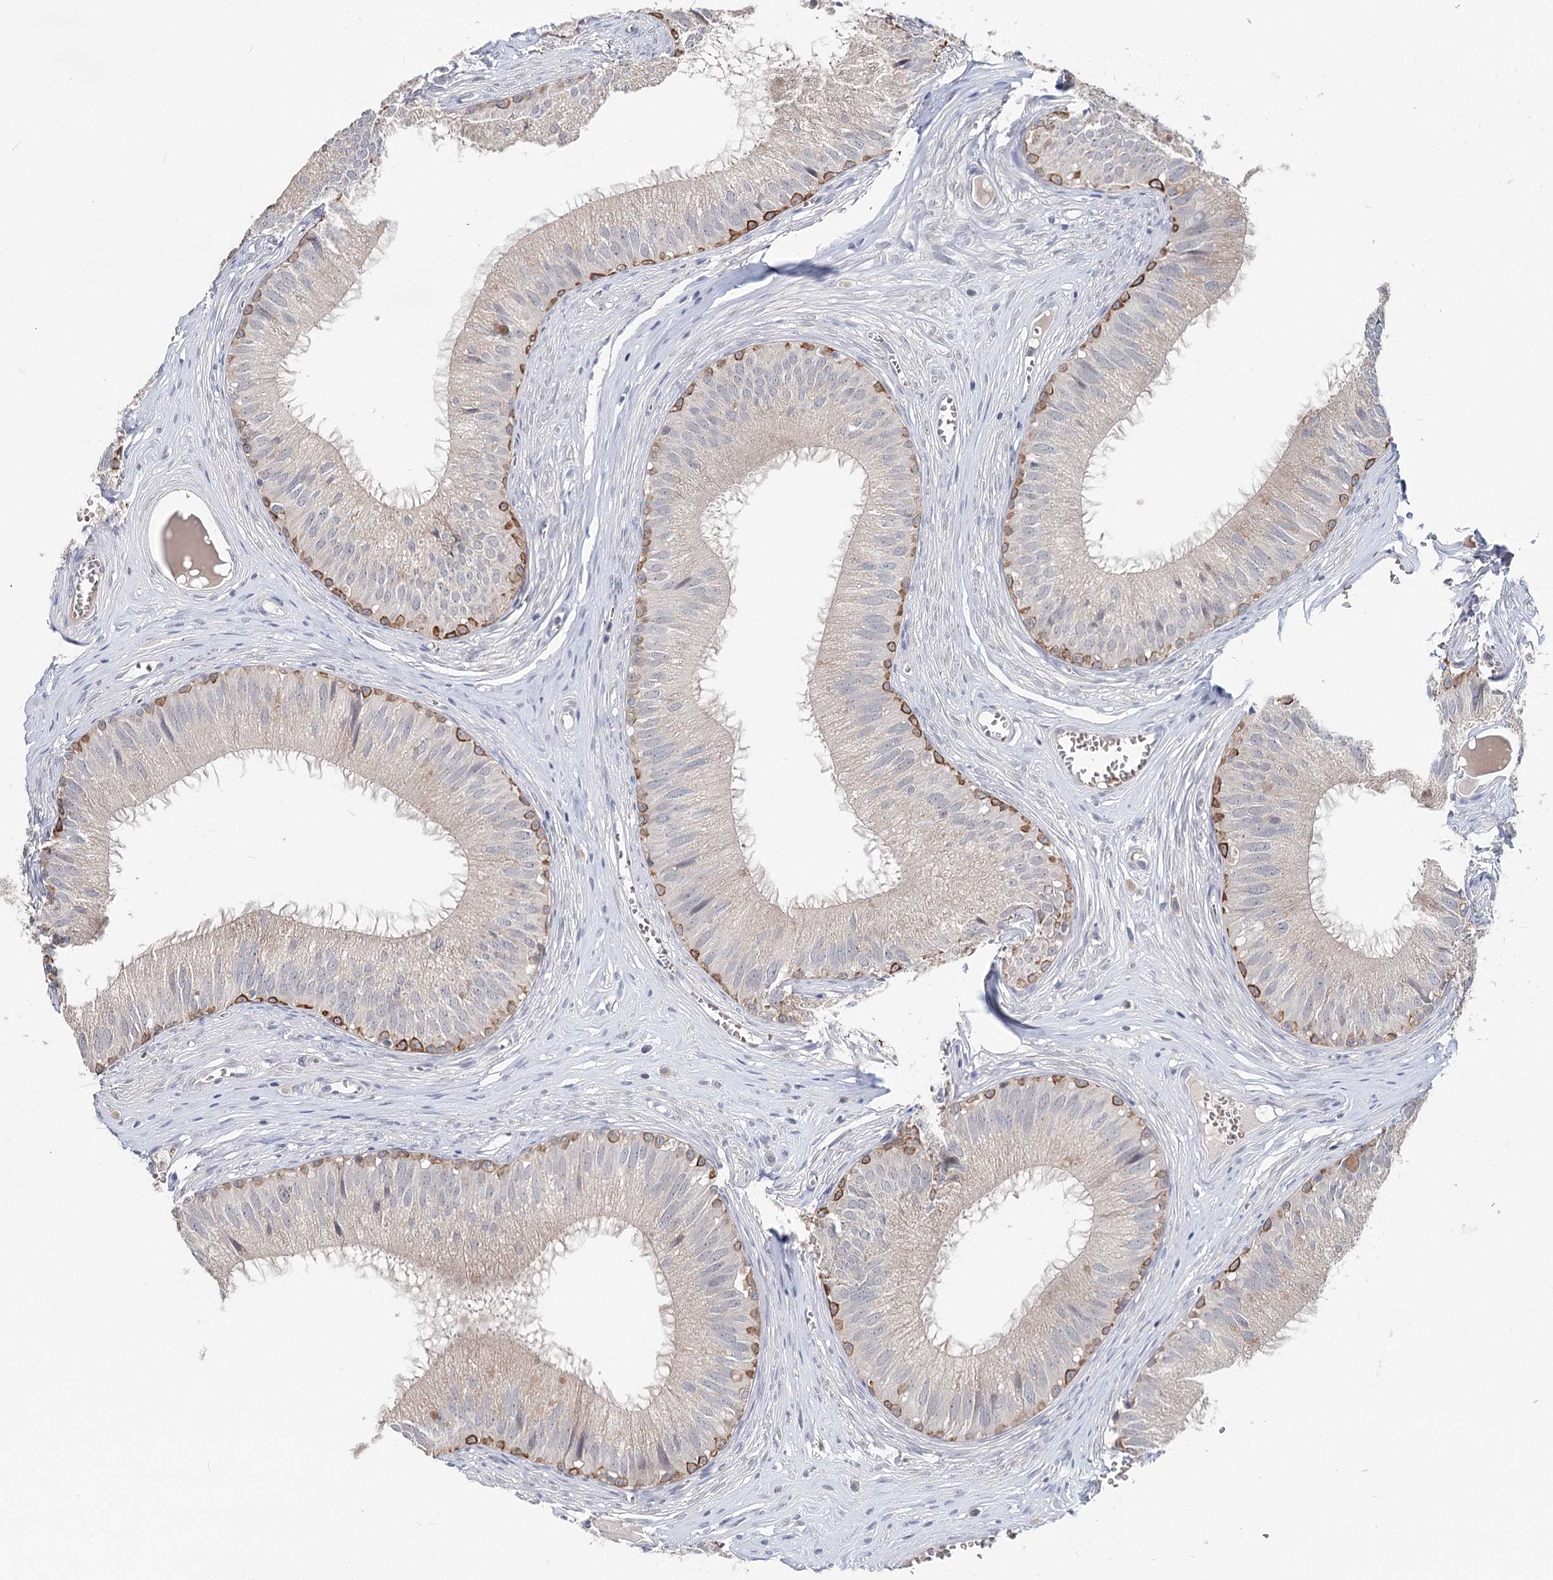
{"staining": {"intensity": "moderate", "quantity": "<25%", "location": "cytoplasmic/membranous"}, "tissue": "epididymis", "cell_type": "Glandular cells", "image_type": "normal", "snomed": [{"axis": "morphology", "description": "Normal tissue, NOS"}, {"axis": "topography", "description": "Epididymis"}], "caption": "Epididymis stained for a protein (brown) shows moderate cytoplasmic/membranous positive expression in about <25% of glandular cells.", "gene": "FBXO7", "patient": {"sex": "male", "age": 36}}